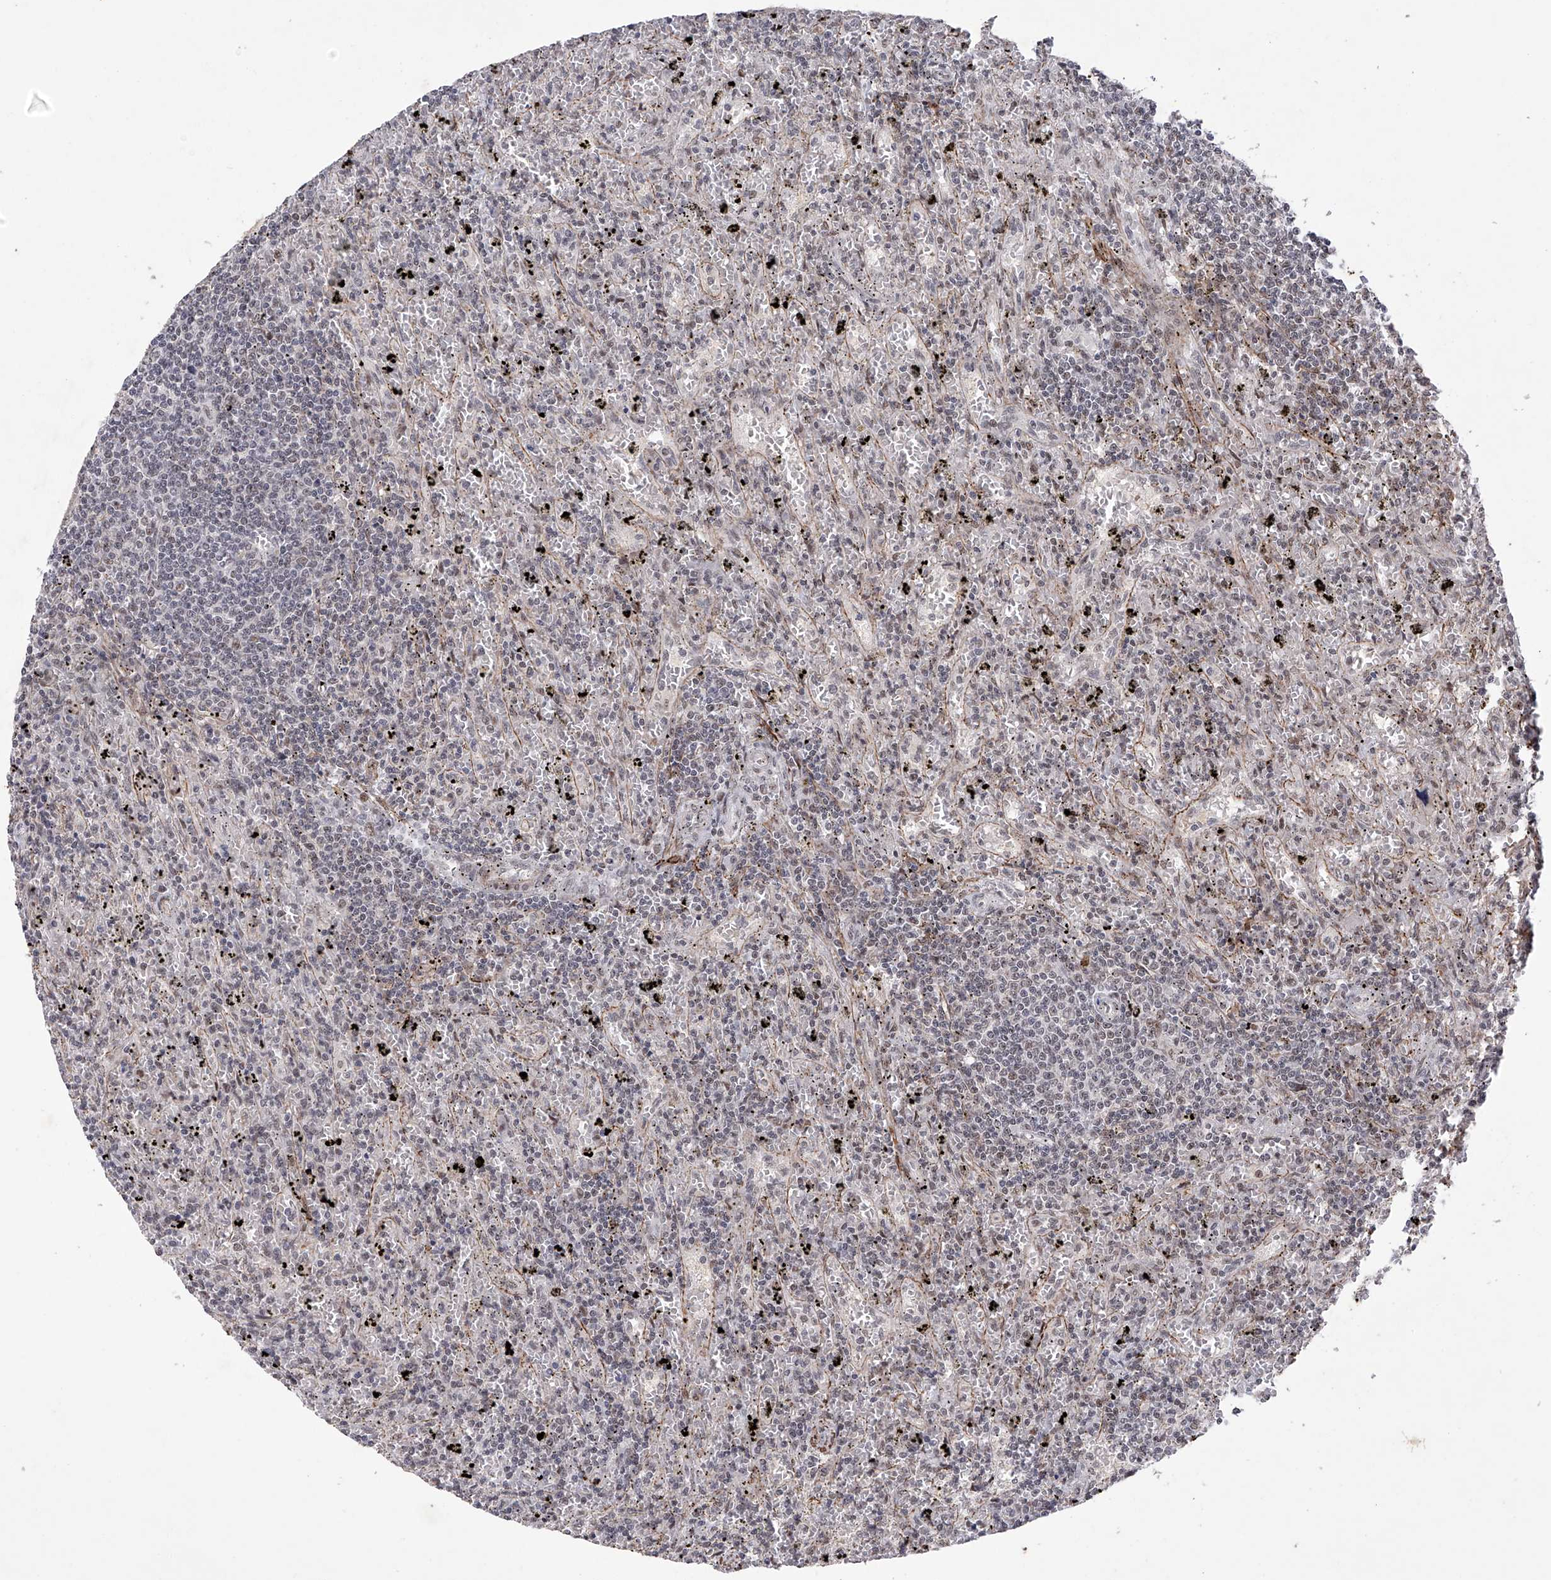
{"staining": {"intensity": "negative", "quantity": "none", "location": "none"}, "tissue": "lymphoma", "cell_type": "Tumor cells", "image_type": "cancer", "snomed": [{"axis": "morphology", "description": "Malignant lymphoma, non-Hodgkin's type, Low grade"}, {"axis": "topography", "description": "Spleen"}], "caption": "High magnification brightfield microscopy of lymphoma stained with DAB (3,3'-diaminobenzidine) (brown) and counterstained with hematoxylin (blue): tumor cells show no significant expression. (DAB immunohistochemistry, high magnification).", "gene": "NFATC4", "patient": {"sex": "male", "age": 76}}